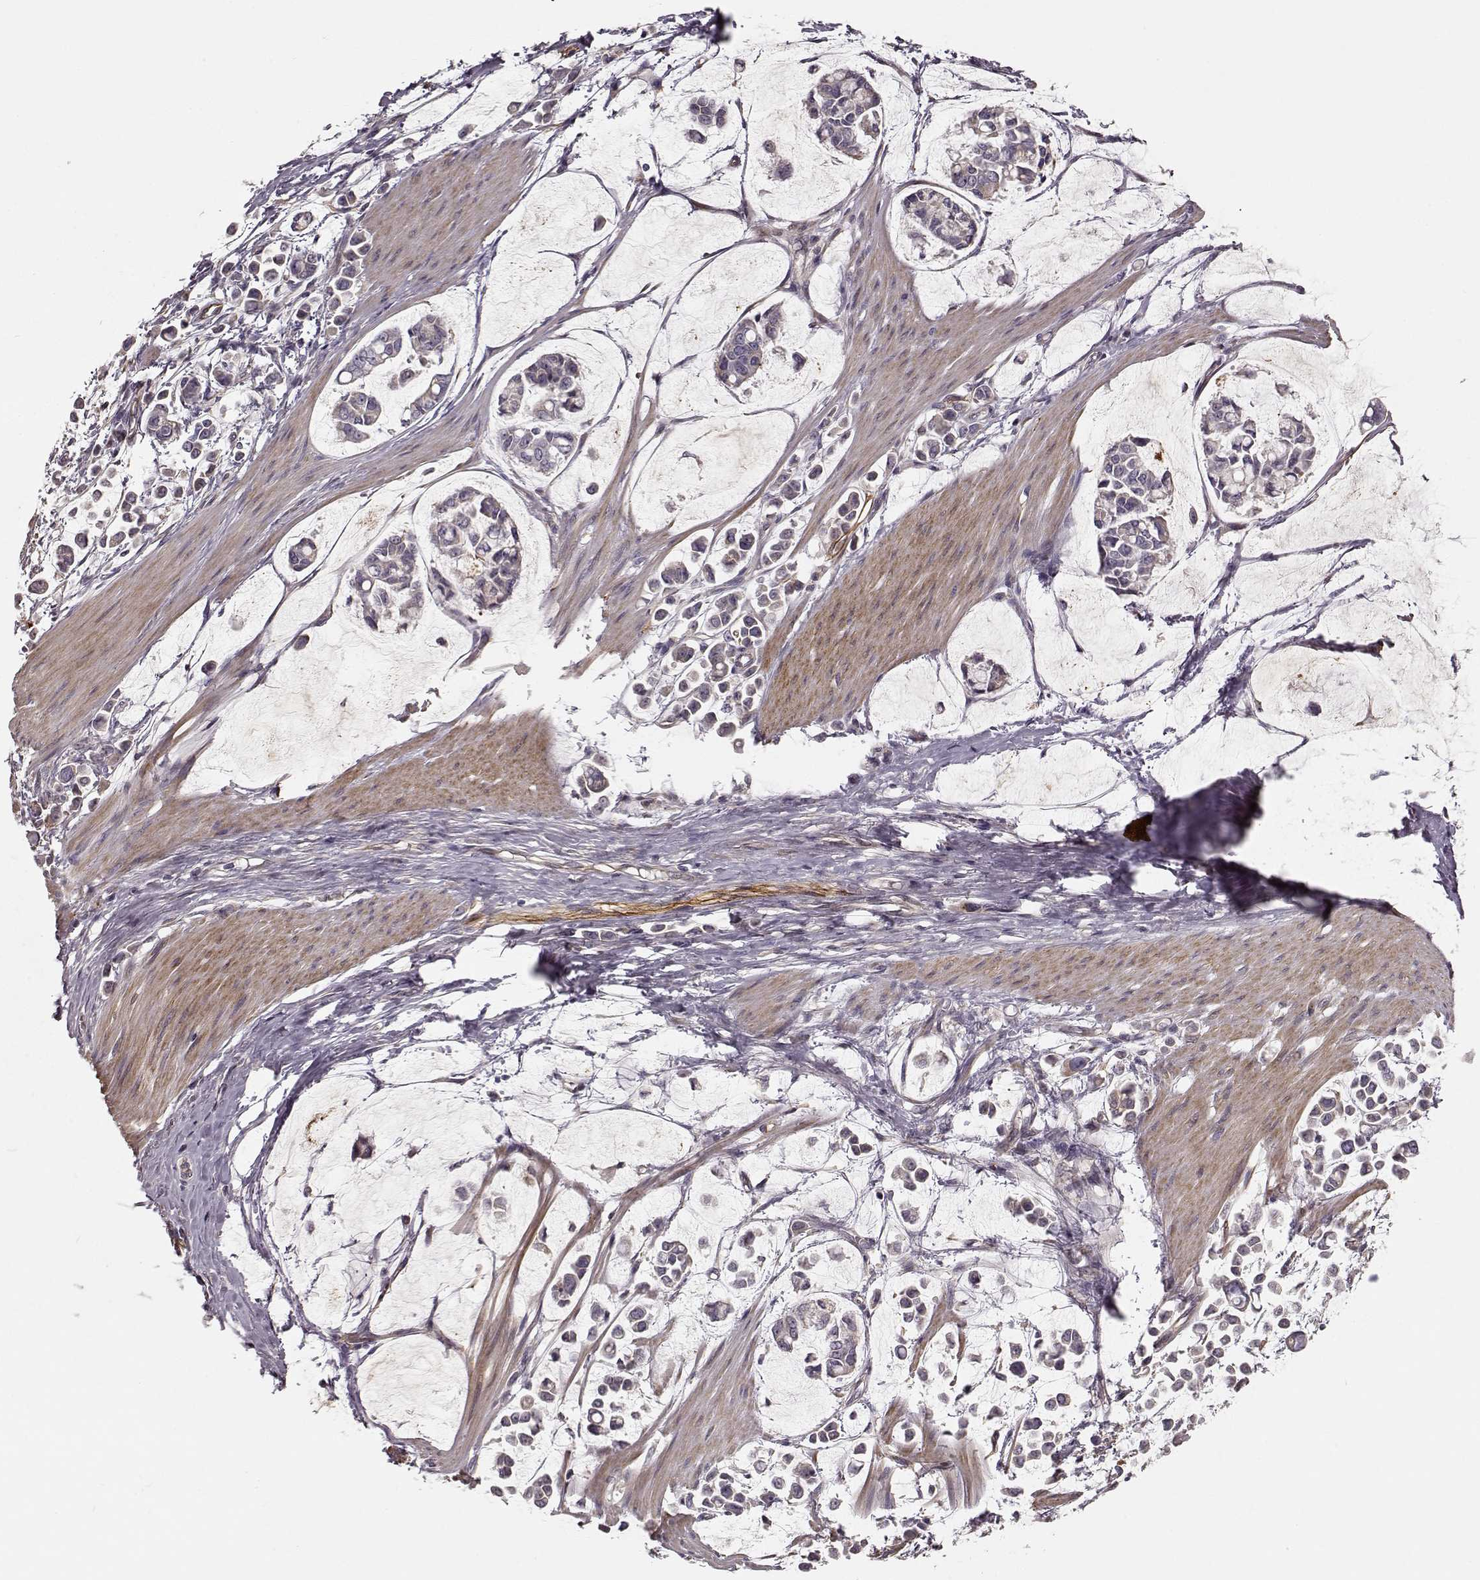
{"staining": {"intensity": "negative", "quantity": "none", "location": "none"}, "tissue": "stomach cancer", "cell_type": "Tumor cells", "image_type": "cancer", "snomed": [{"axis": "morphology", "description": "Adenocarcinoma, NOS"}, {"axis": "topography", "description": "Stomach"}], "caption": "Micrograph shows no significant protein expression in tumor cells of stomach cancer.", "gene": "MTR", "patient": {"sex": "male", "age": 82}}